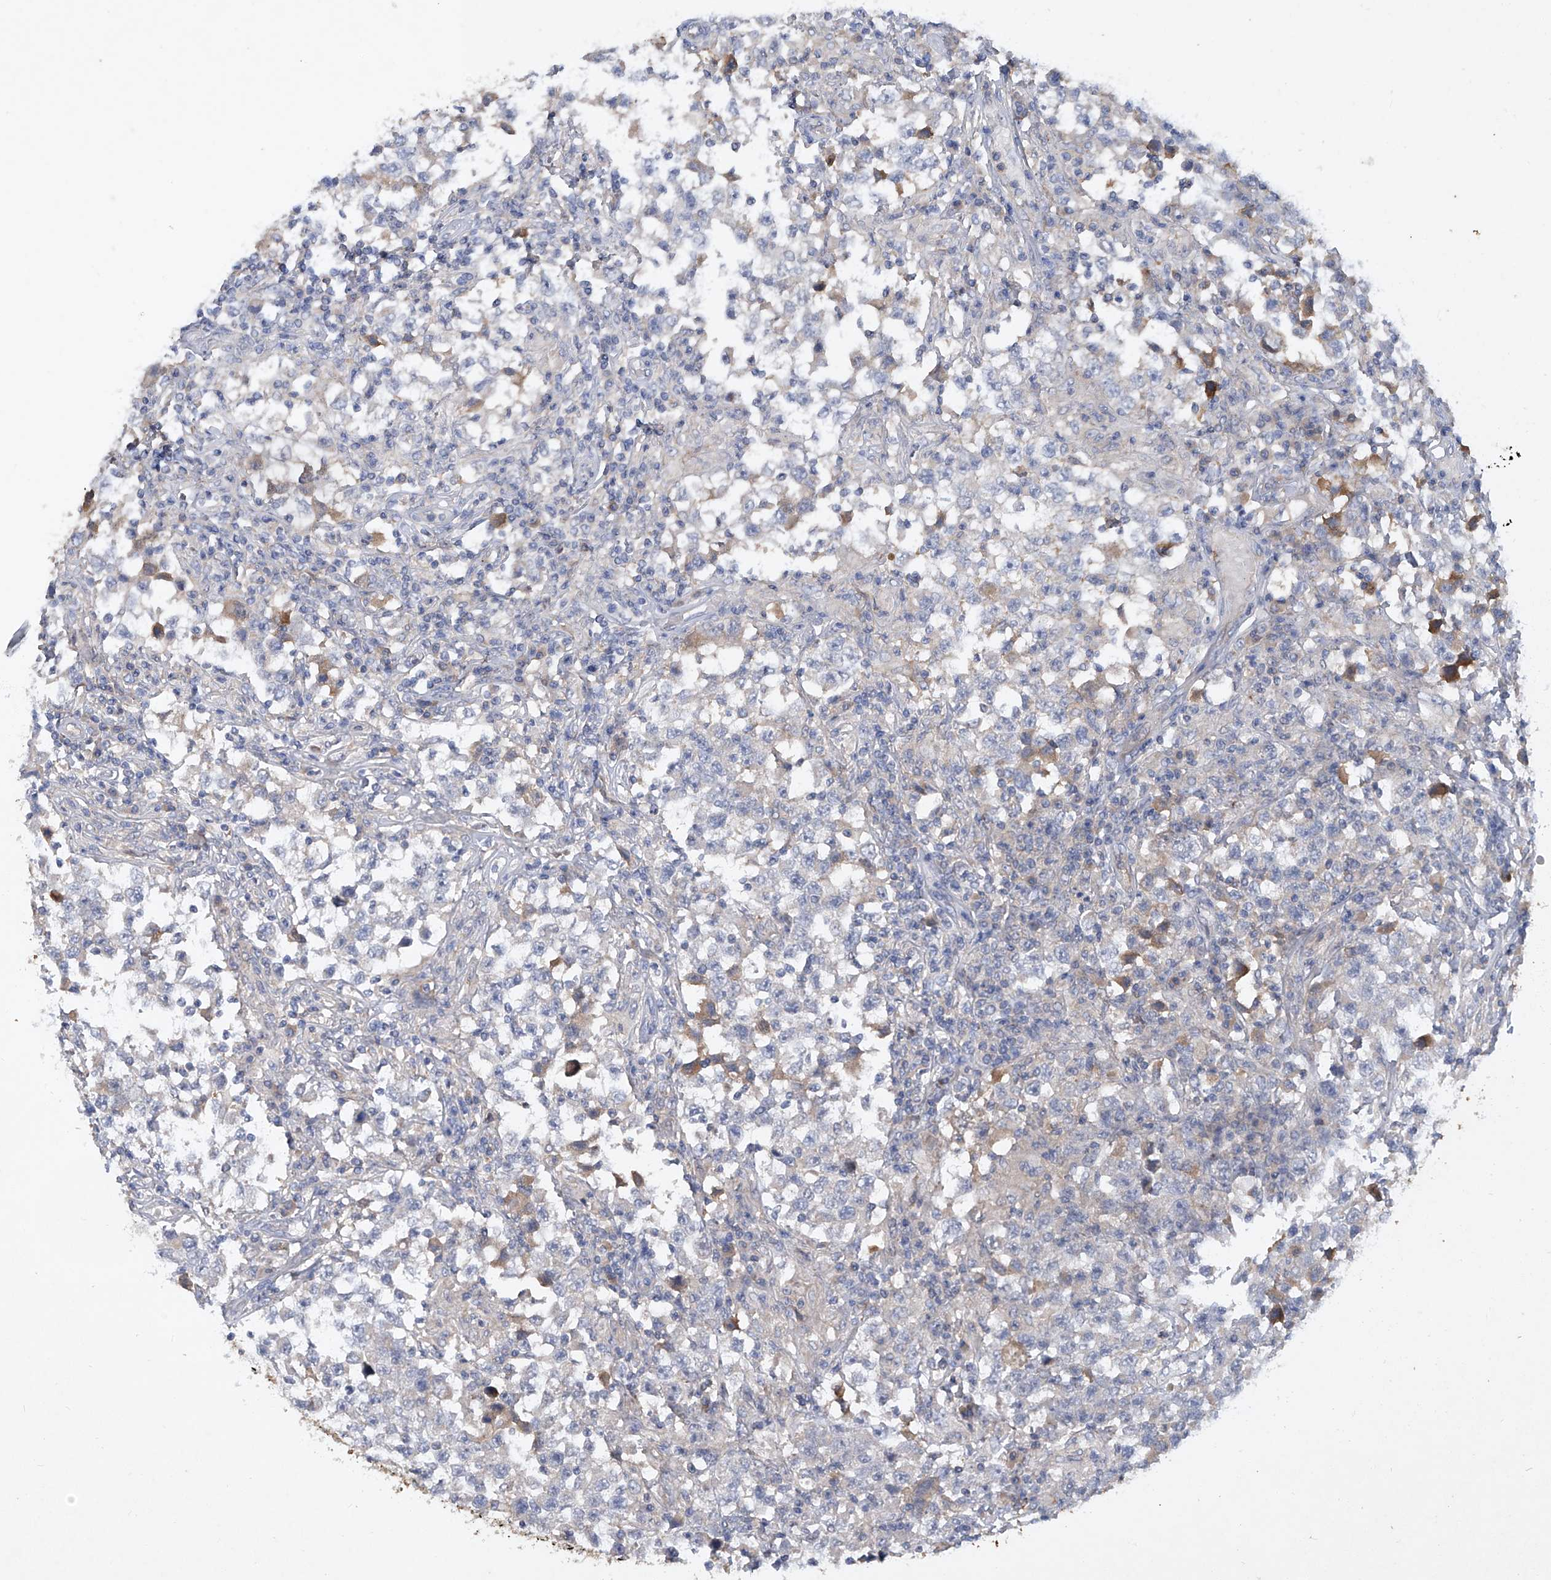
{"staining": {"intensity": "negative", "quantity": "none", "location": "none"}, "tissue": "testis cancer", "cell_type": "Tumor cells", "image_type": "cancer", "snomed": [{"axis": "morphology", "description": "Carcinoma, Embryonal, NOS"}, {"axis": "topography", "description": "Testis"}], "caption": "This image is of testis embryonal carcinoma stained with IHC to label a protein in brown with the nuclei are counter-stained blue. There is no expression in tumor cells.", "gene": "HAS3", "patient": {"sex": "male", "age": 21}}